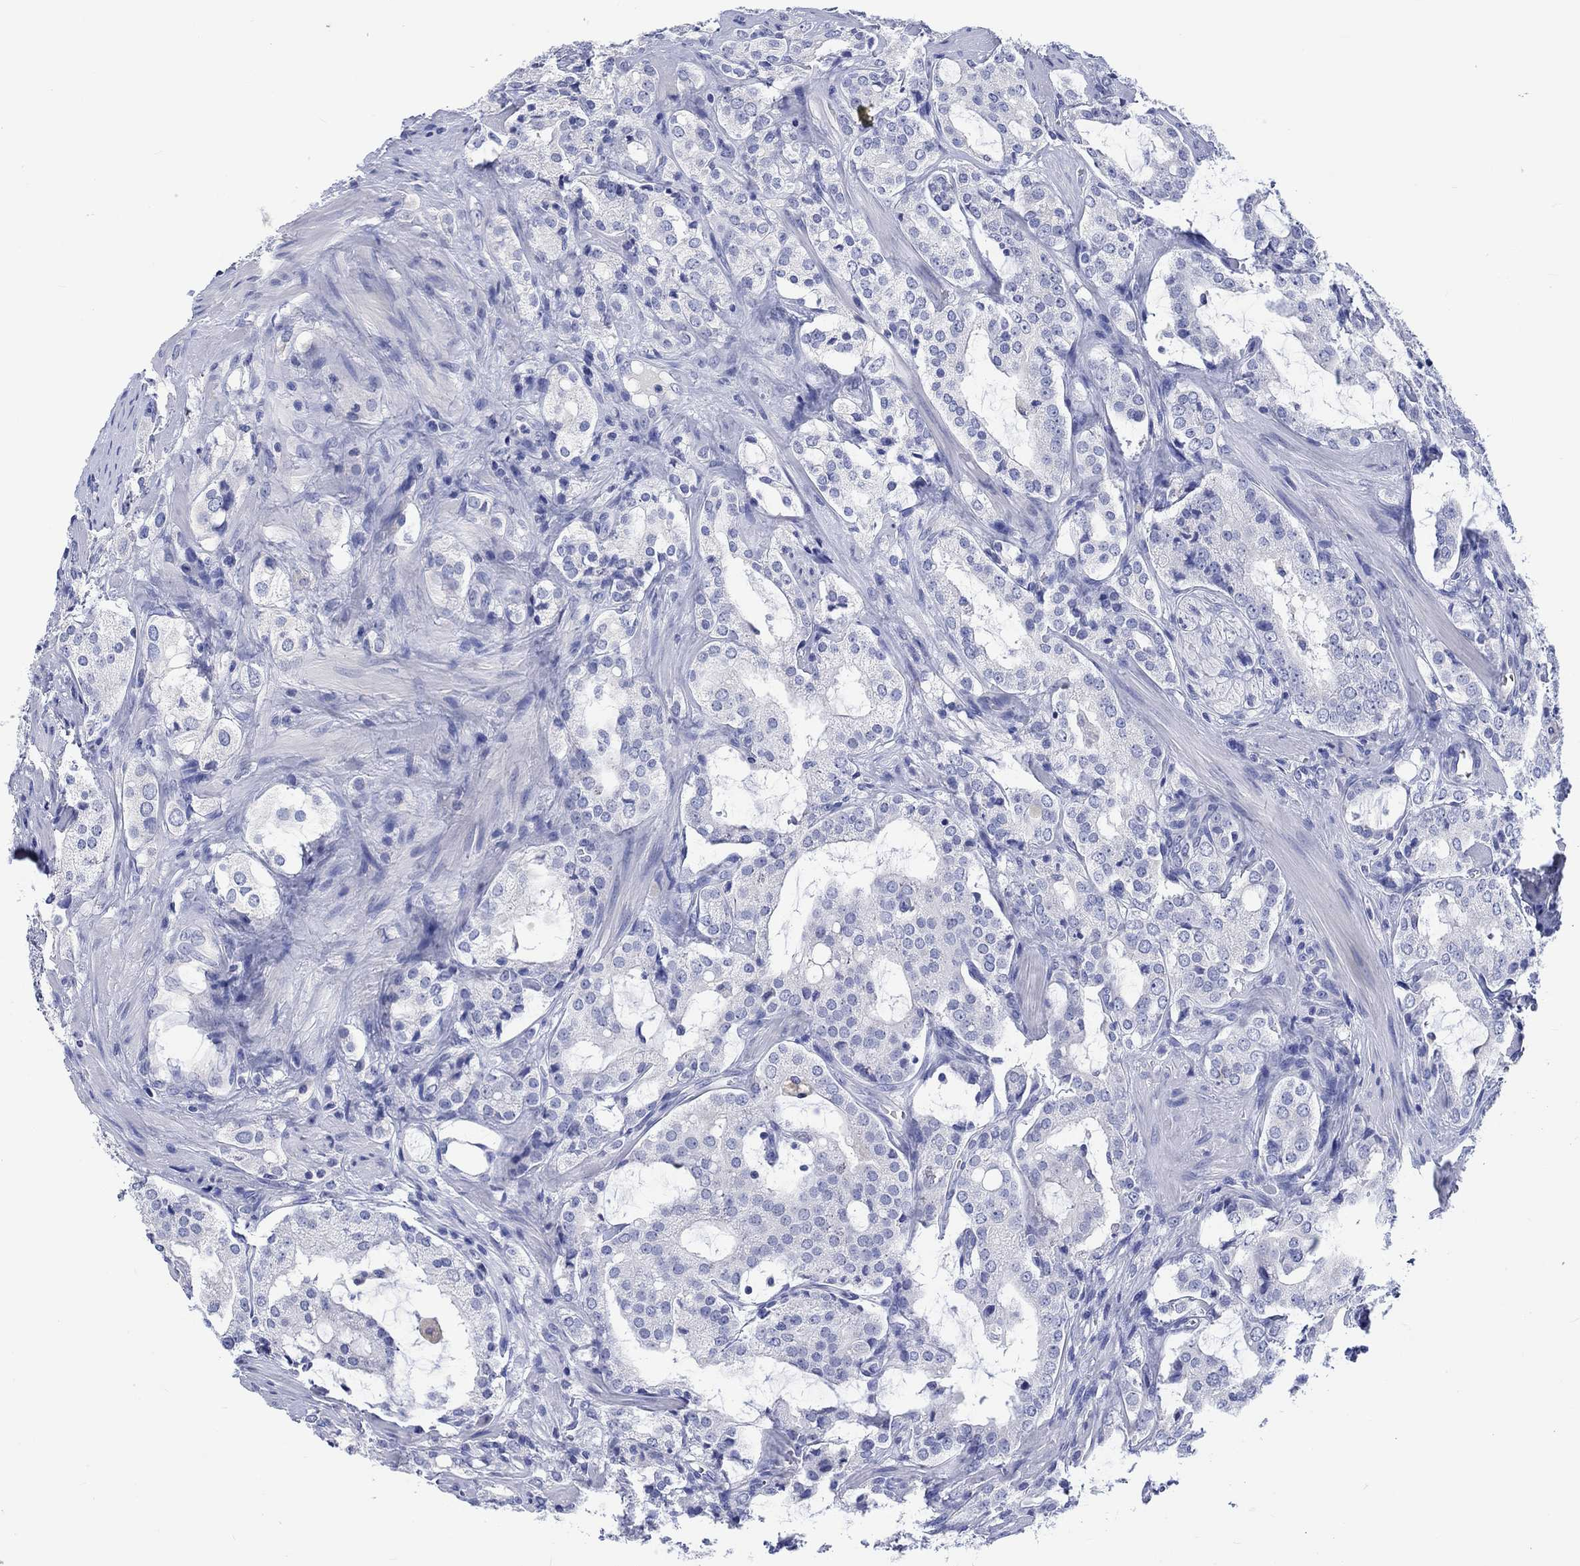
{"staining": {"intensity": "negative", "quantity": "none", "location": "none"}, "tissue": "prostate cancer", "cell_type": "Tumor cells", "image_type": "cancer", "snomed": [{"axis": "morphology", "description": "Adenocarcinoma, NOS"}, {"axis": "topography", "description": "Prostate"}], "caption": "DAB (3,3'-diaminobenzidine) immunohistochemical staining of human prostate cancer displays no significant expression in tumor cells.", "gene": "TOMM20L", "patient": {"sex": "male", "age": 66}}